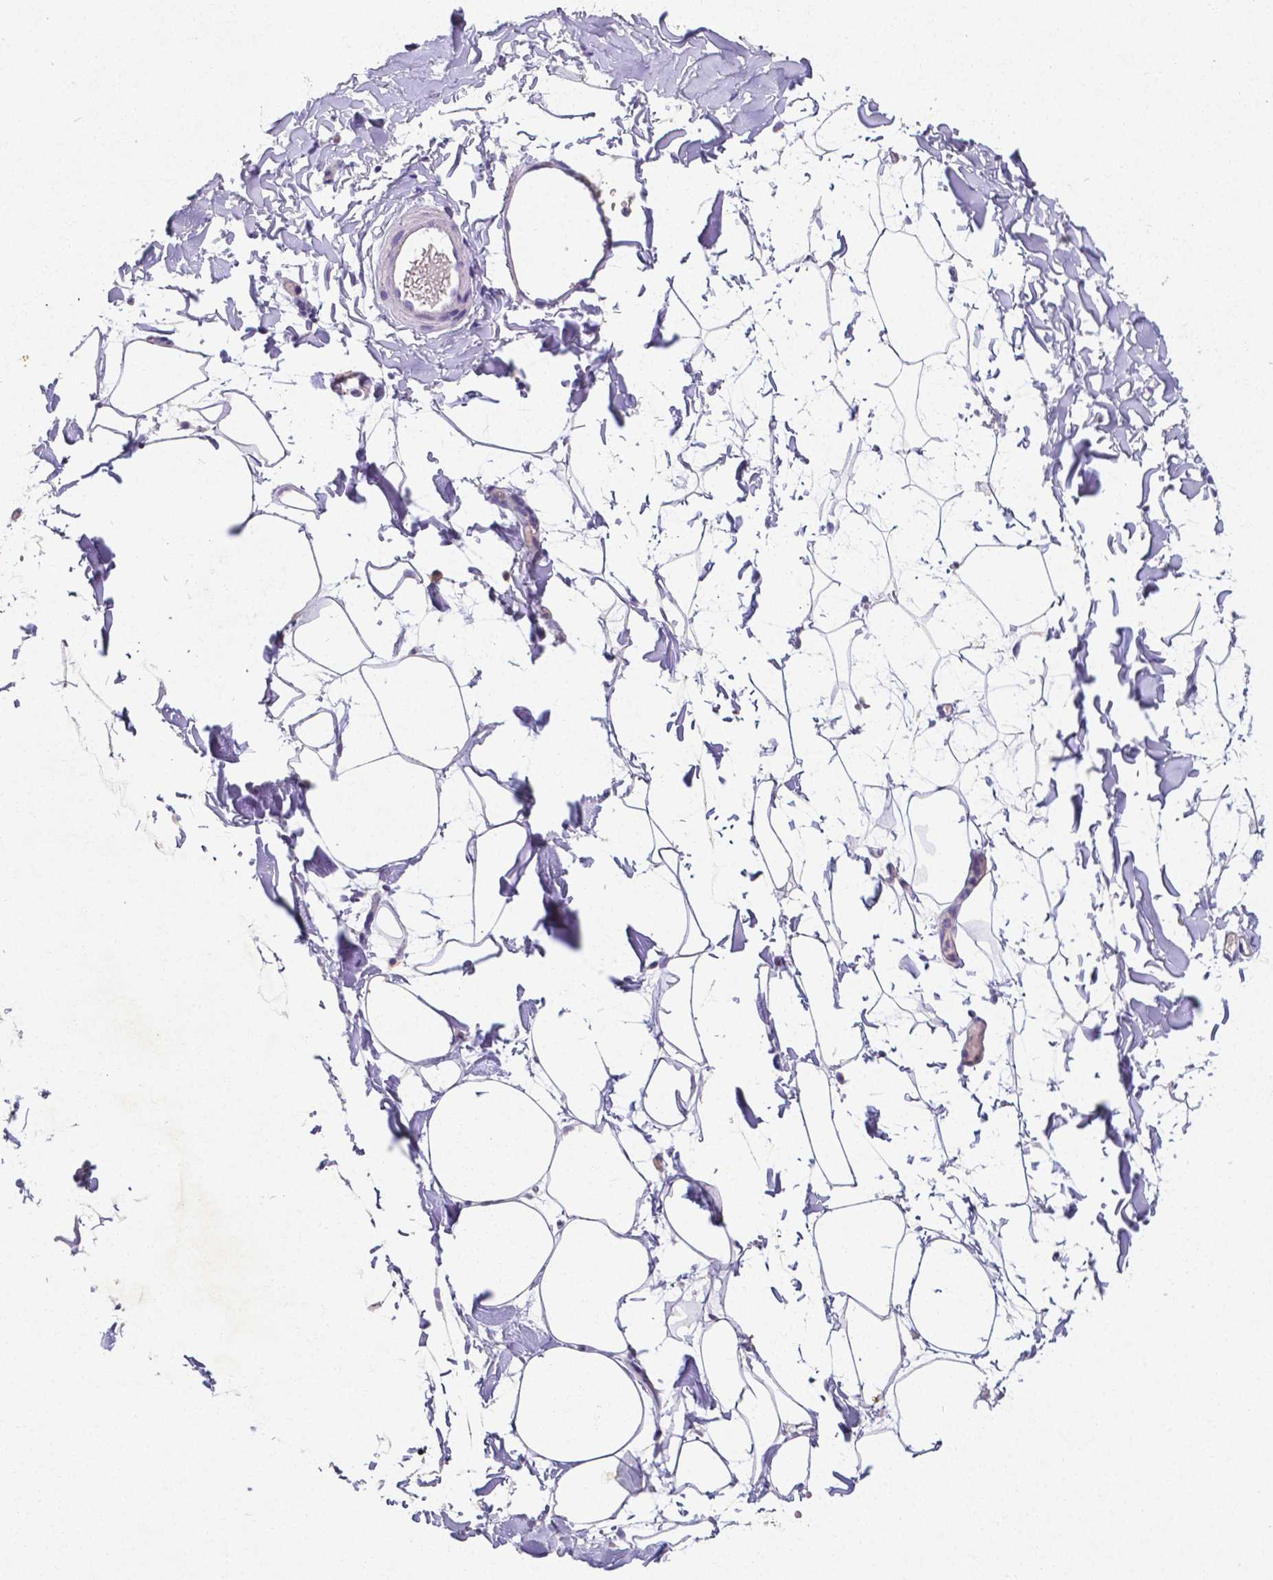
{"staining": {"intensity": "negative", "quantity": "none", "location": "none"}, "tissue": "adipose tissue", "cell_type": "Adipocytes", "image_type": "normal", "snomed": [{"axis": "morphology", "description": "Normal tissue, NOS"}, {"axis": "topography", "description": "Gallbladder"}, {"axis": "topography", "description": "Peripheral nerve tissue"}], "caption": "Immunohistochemical staining of normal adipose tissue shows no significant positivity in adipocytes. The staining was performed using DAB (3,3'-diaminobenzidine) to visualize the protein expression in brown, while the nuclei were stained in blue with hematoxylin (Magnification: 20x).", "gene": "SATB2", "patient": {"sex": "female", "age": 45}}